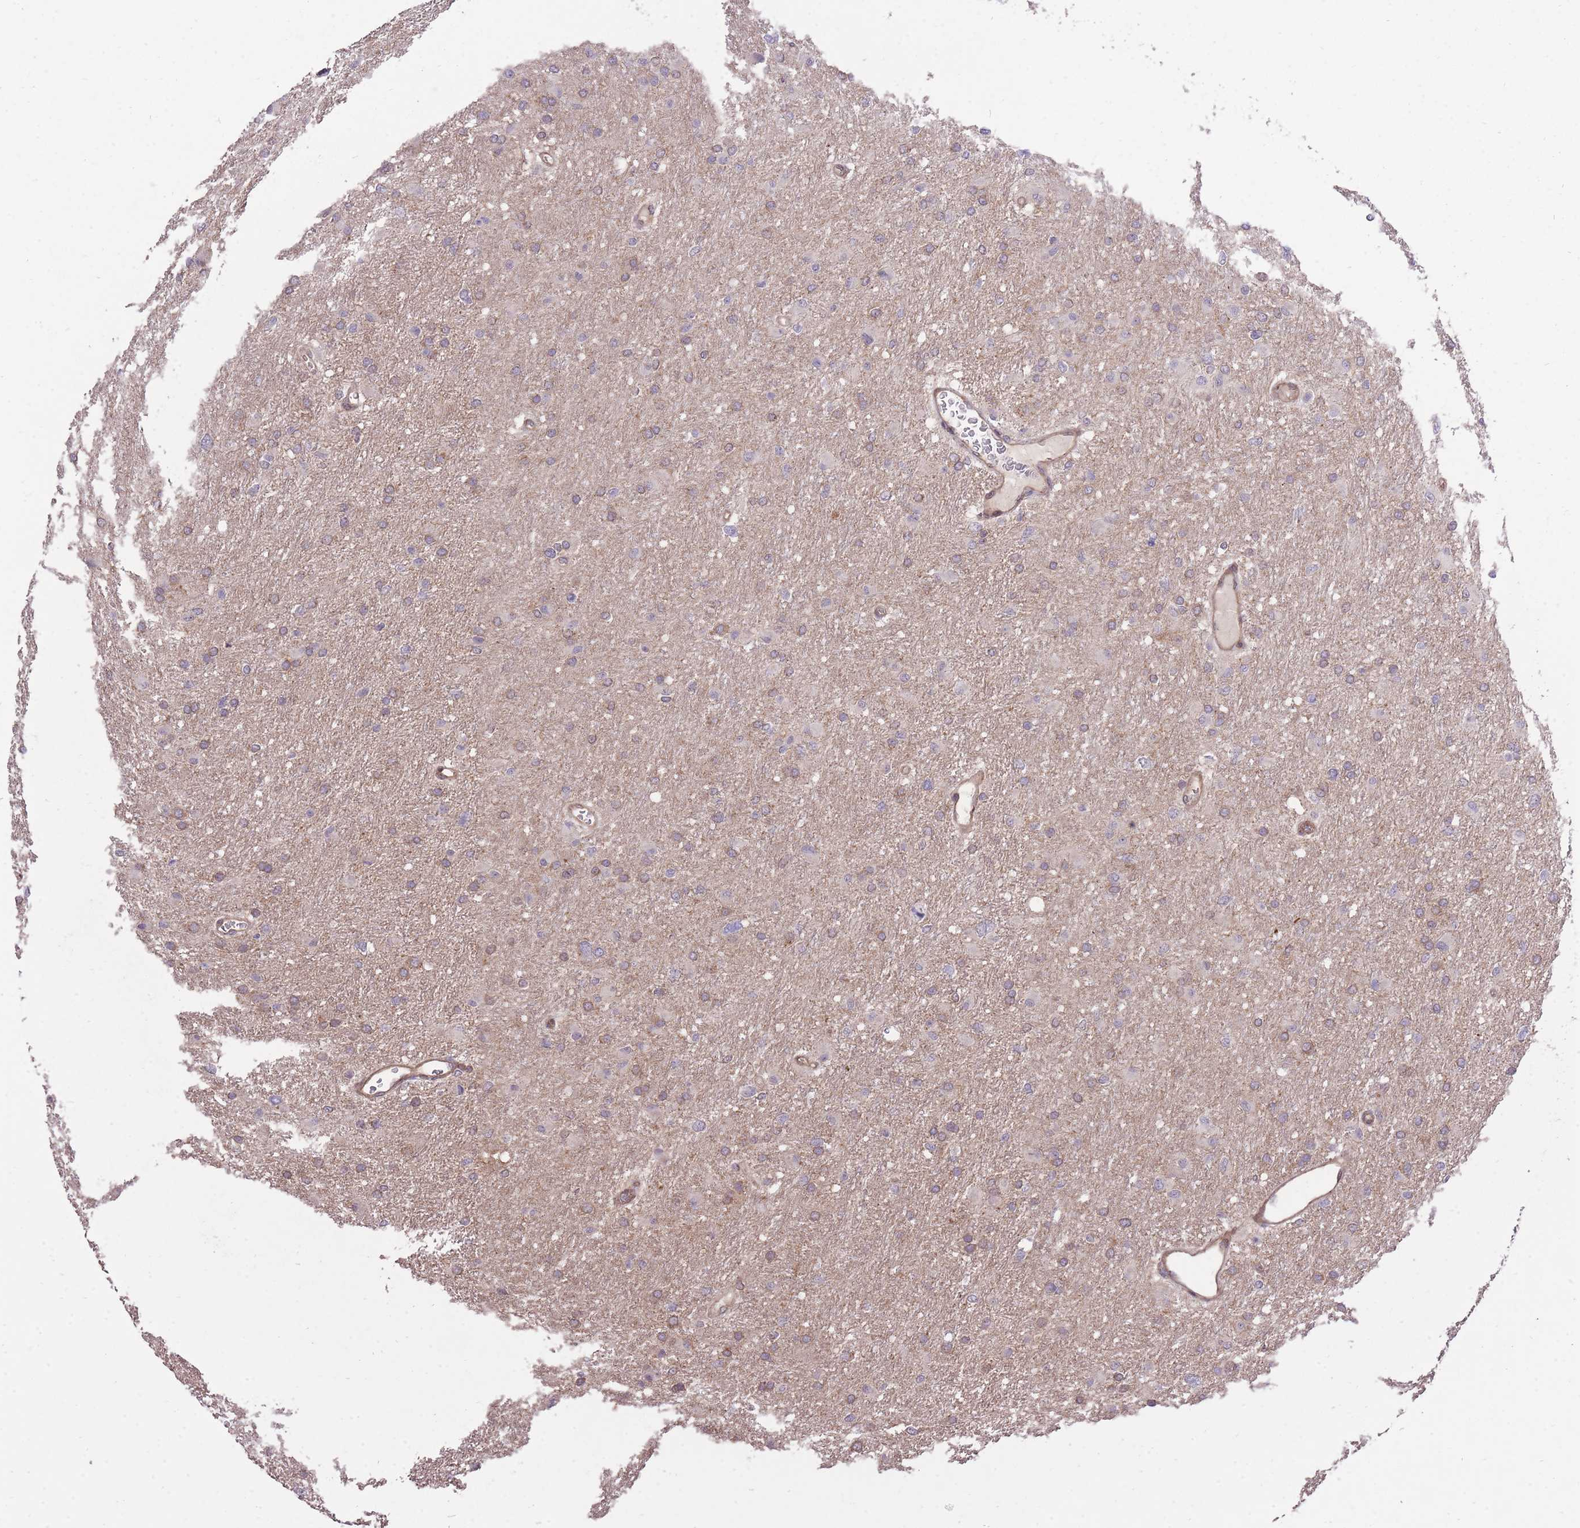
{"staining": {"intensity": "weak", "quantity": "25%-75%", "location": "cytoplasmic/membranous"}, "tissue": "glioma", "cell_type": "Tumor cells", "image_type": "cancer", "snomed": [{"axis": "morphology", "description": "Glioma, malignant, High grade"}, {"axis": "topography", "description": "Cerebral cortex"}], "caption": "IHC of malignant glioma (high-grade) reveals low levels of weak cytoplasmic/membranous expression in about 25%-75% of tumor cells.", "gene": "PLD1", "patient": {"sex": "female", "age": 36}}